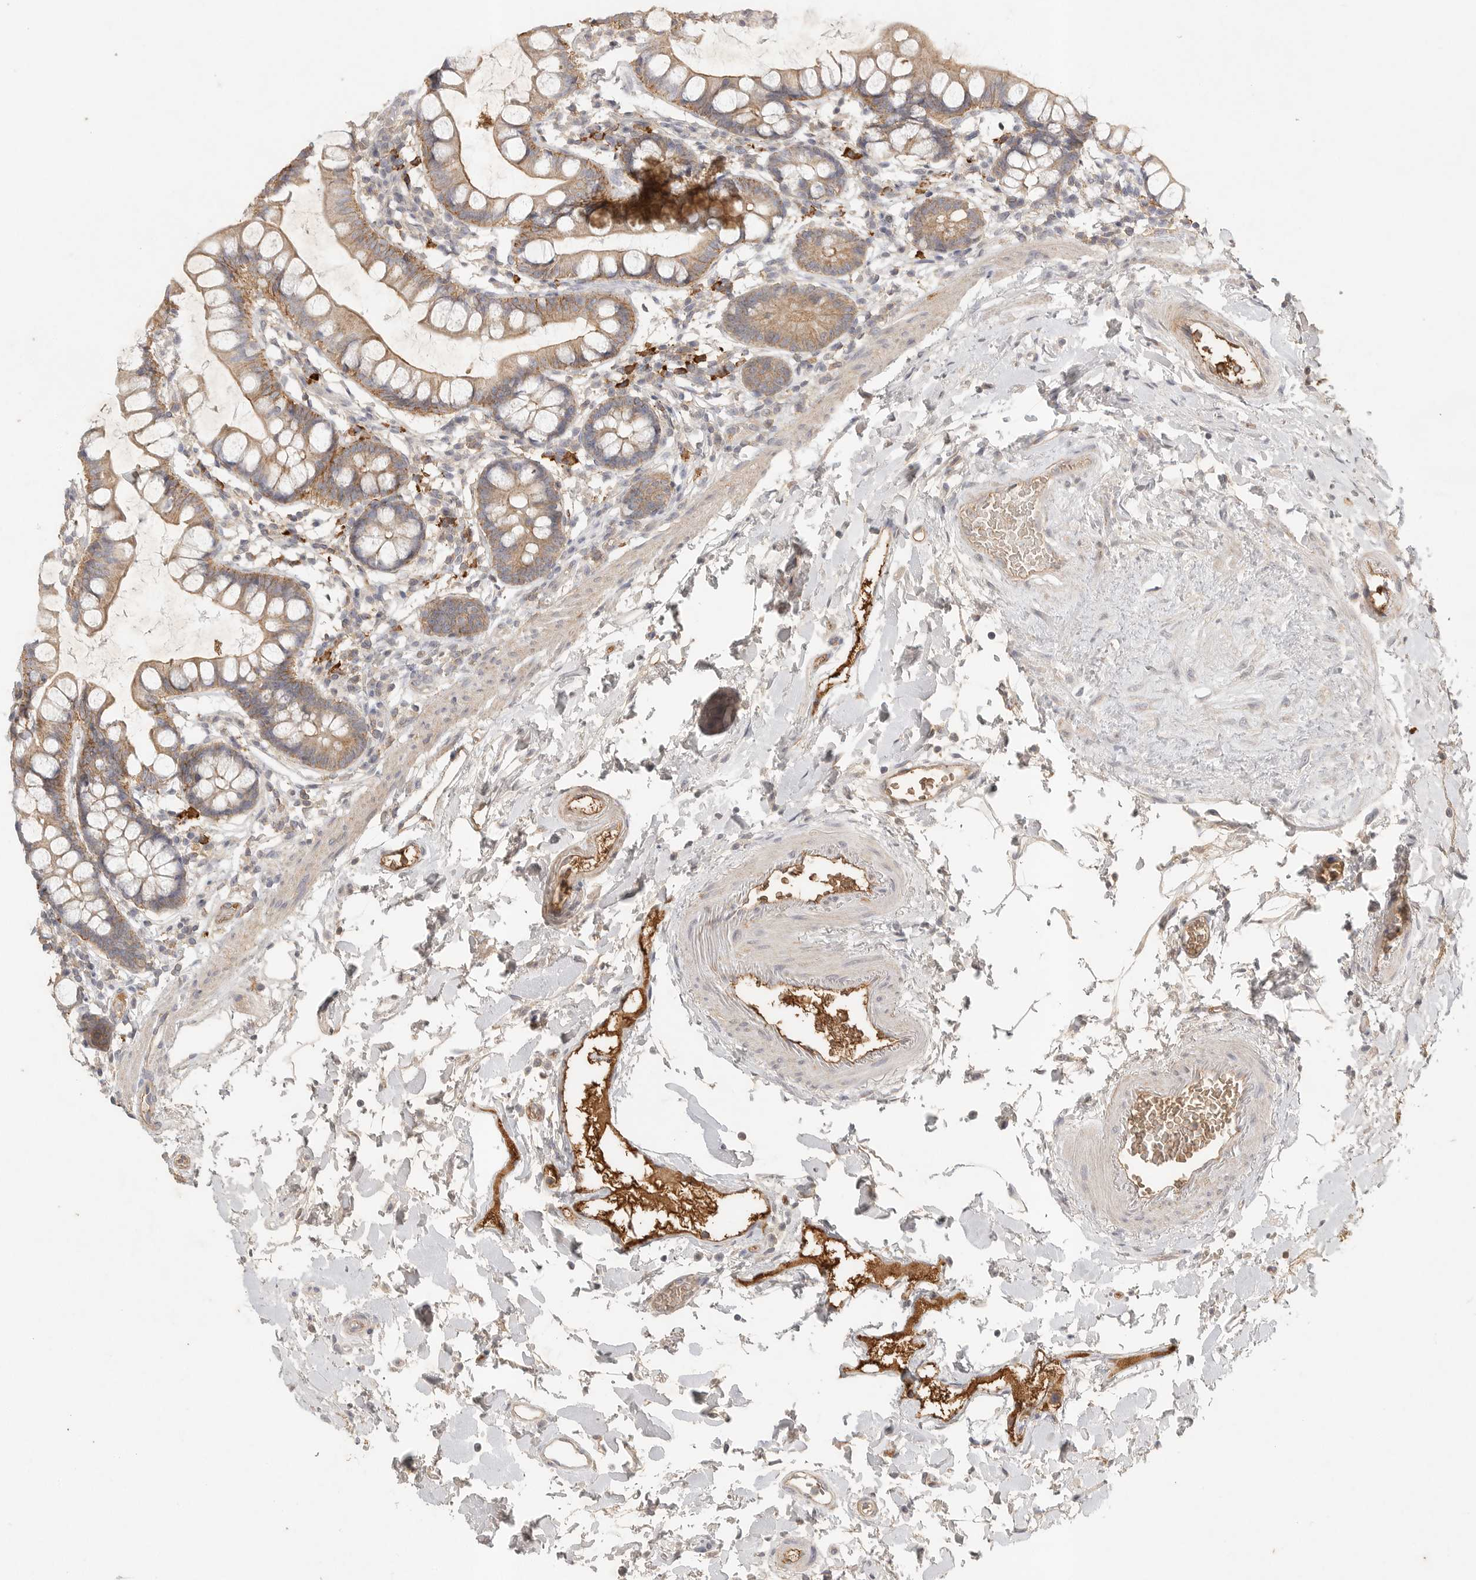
{"staining": {"intensity": "moderate", "quantity": "25%-75%", "location": "cytoplasmic/membranous"}, "tissue": "small intestine", "cell_type": "Glandular cells", "image_type": "normal", "snomed": [{"axis": "morphology", "description": "Normal tissue, NOS"}, {"axis": "topography", "description": "Small intestine"}], "caption": "Protein expression analysis of unremarkable human small intestine reveals moderate cytoplasmic/membranous expression in approximately 25%-75% of glandular cells.", "gene": "SLC25A36", "patient": {"sex": "female", "age": 84}}